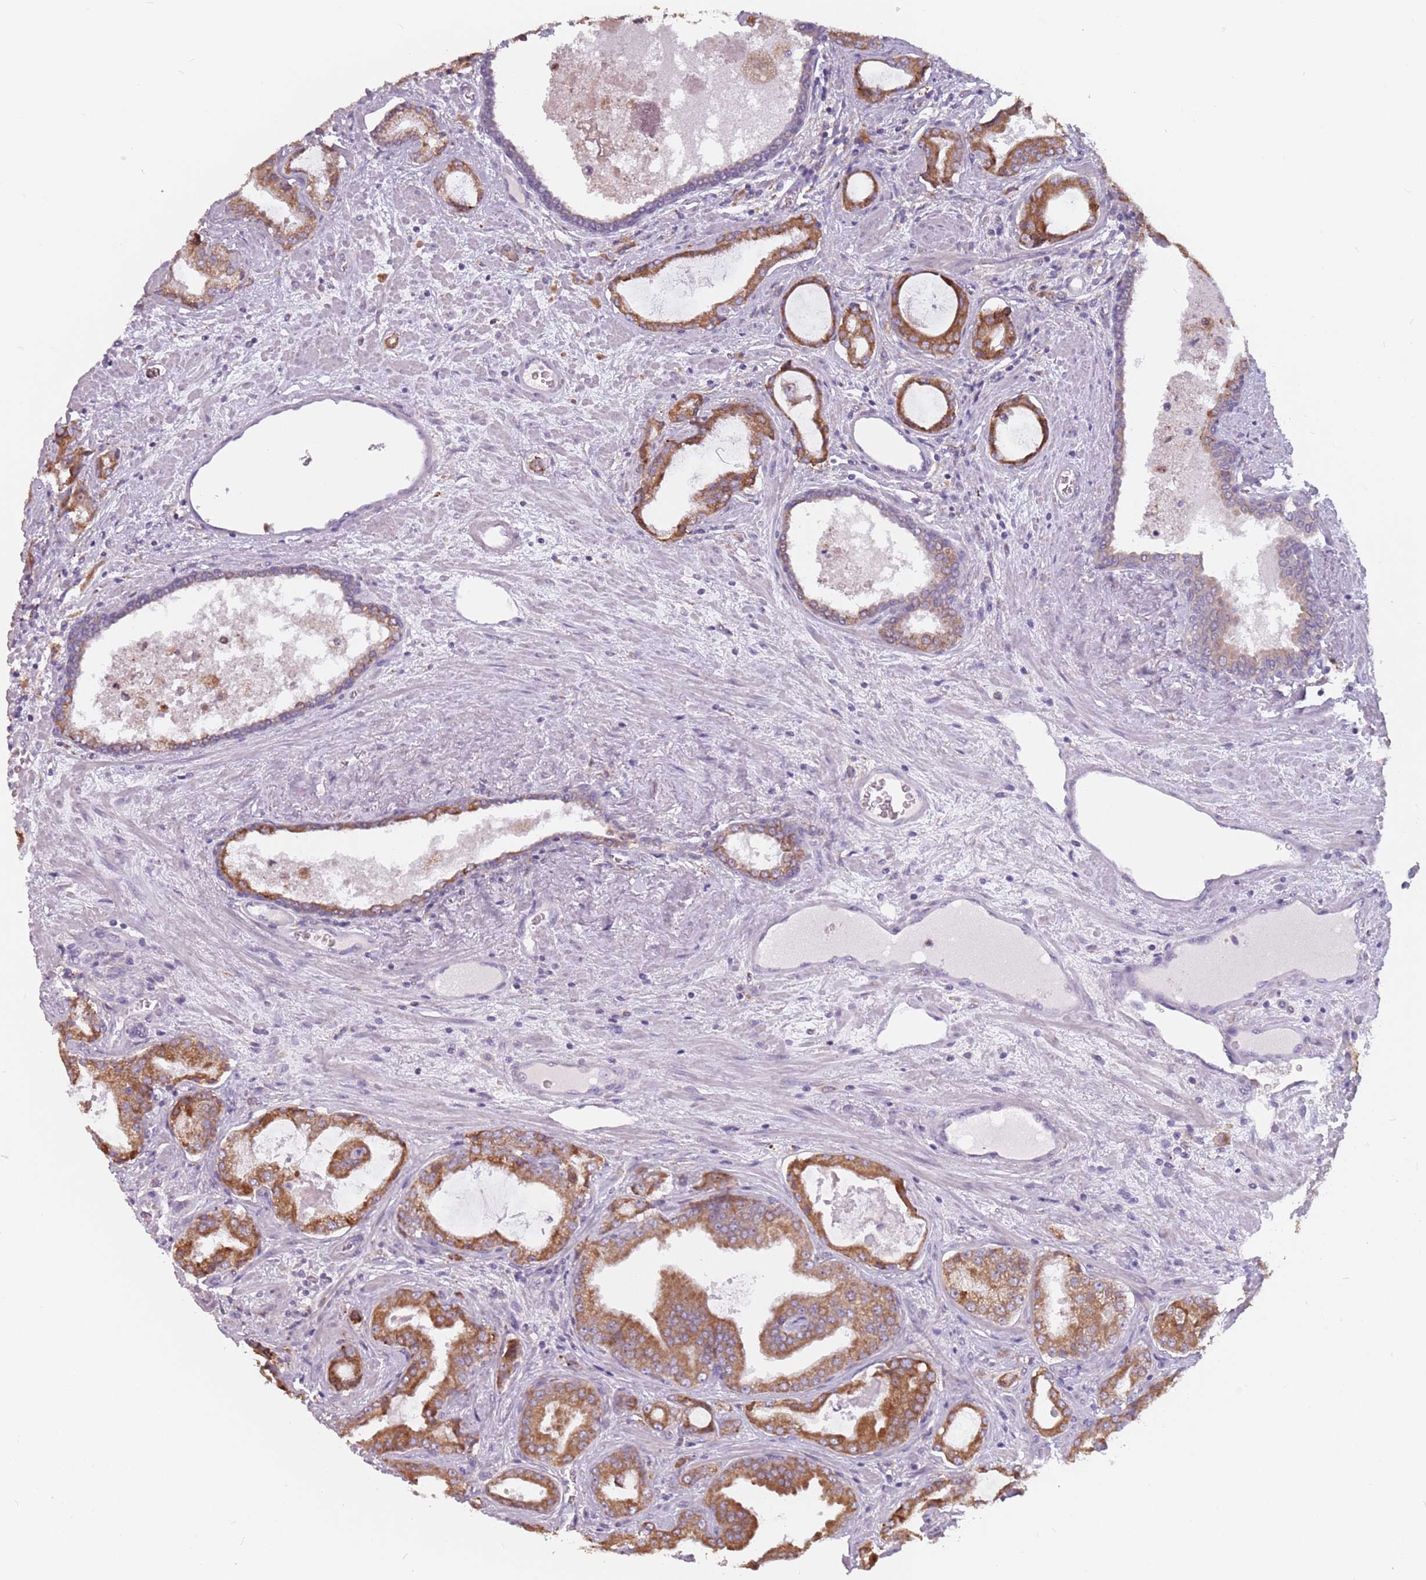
{"staining": {"intensity": "moderate", "quantity": ">75%", "location": "cytoplasmic/membranous"}, "tissue": "prostate cancer", "cell_type": "Tumor cells", "image_type": "cancer", "snomed": [{"axis": "morphology", "description": "Adenocarcinoma, High grade"}, {"axis": "topography", "description": "Prostate"}], "caption": "Protein expression analysis of prostate cancer displays moderate cytoplasmic/membranous expression in about >75% of tumor cells.", "gene": "RPS9", "patient": {"sex": "male", "age": 68}}